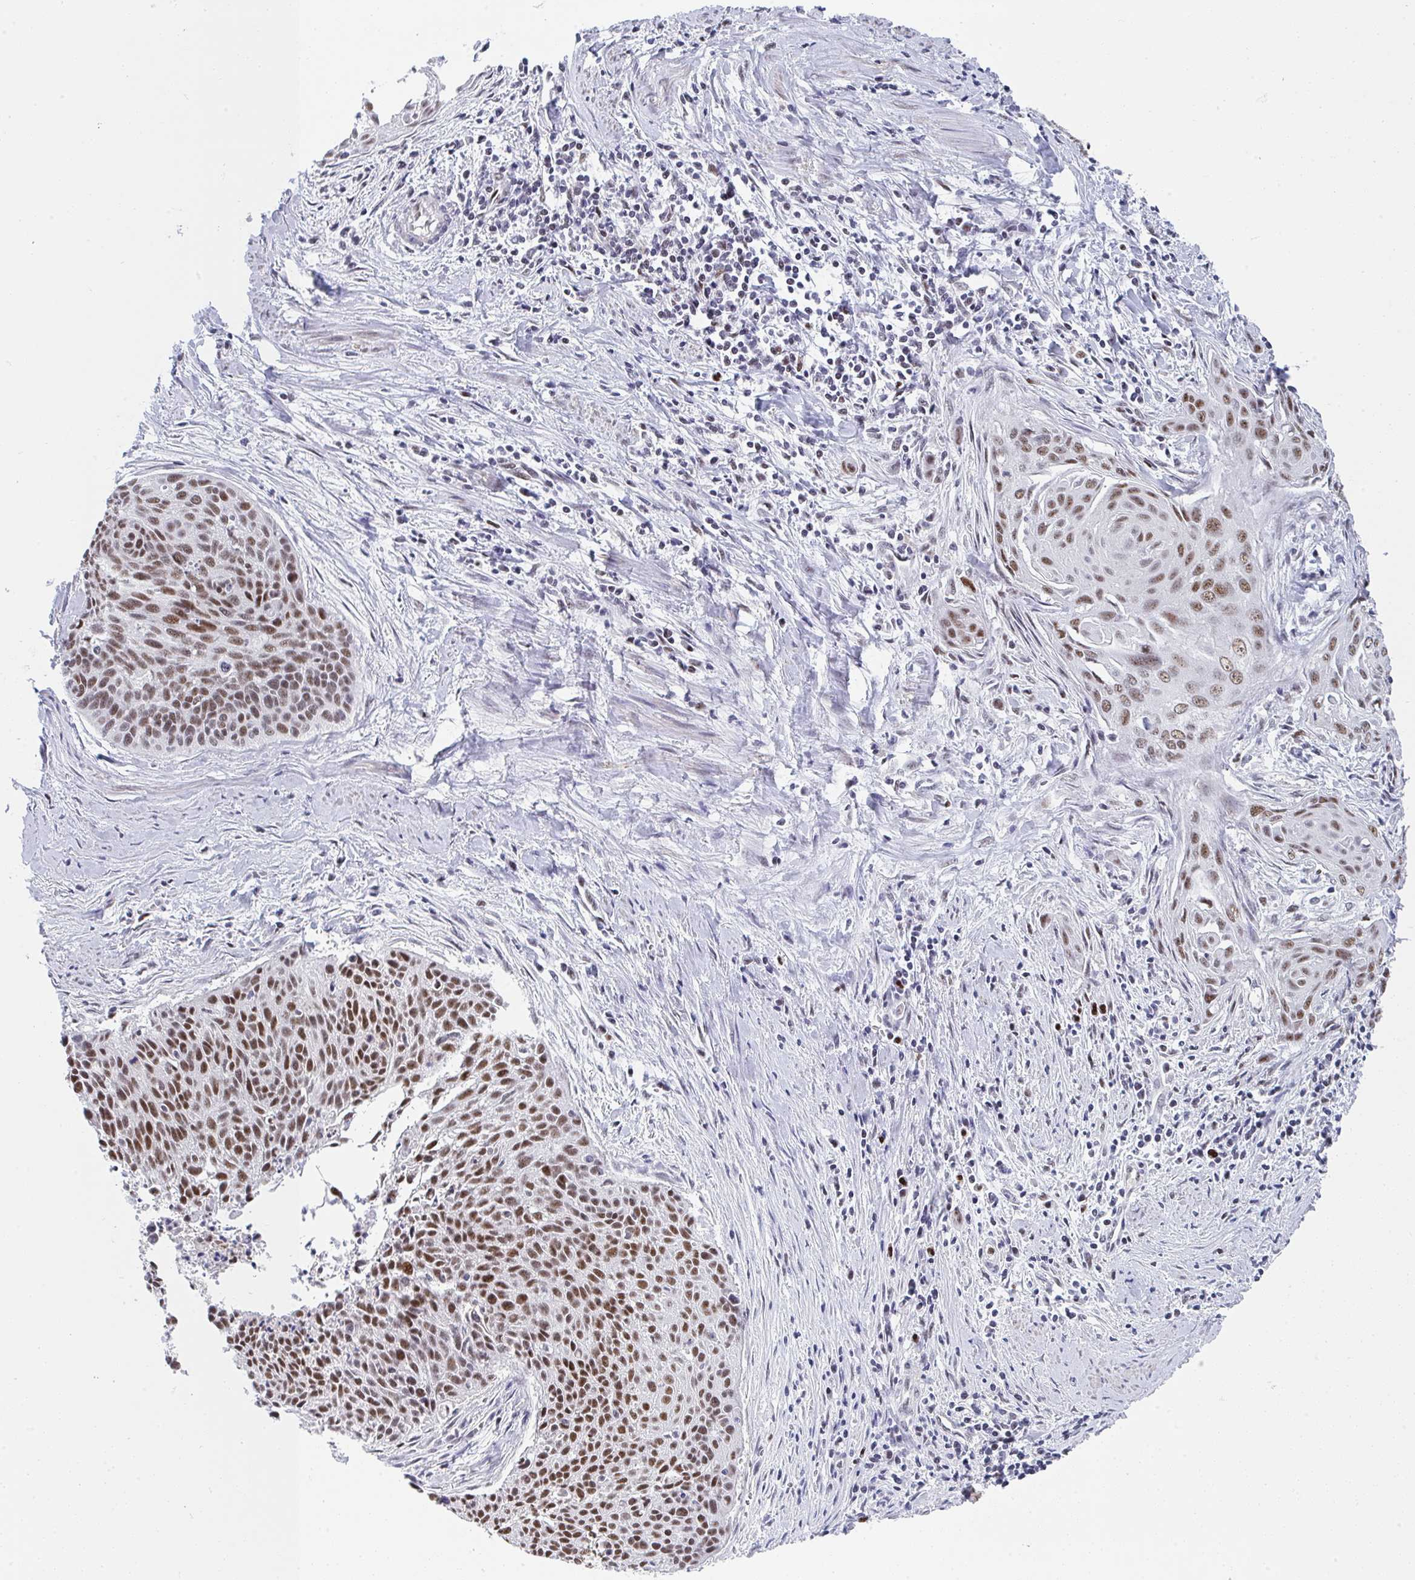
{"staining": {"intensity": "moderate", "quantity": ">75%", "location": "nuclear"}, "tissue": "cervical cancer", "cell_type": "Tumor cells", "image_type": "cancer", "snomed": [{"axis": "morphology", "description": "Squamous cell carcinoma, NOS"}, {"axis": "topography", "description": "Cervix"}], "caption": "About >75% of tumor cells in human cervical squamous cell carcinoma demonstrate moderate nuclear protein staining as visualized by brown immunohistochemical staining.", "gene": "JDP2", "patient": {"sex": "female", "age": 55}}